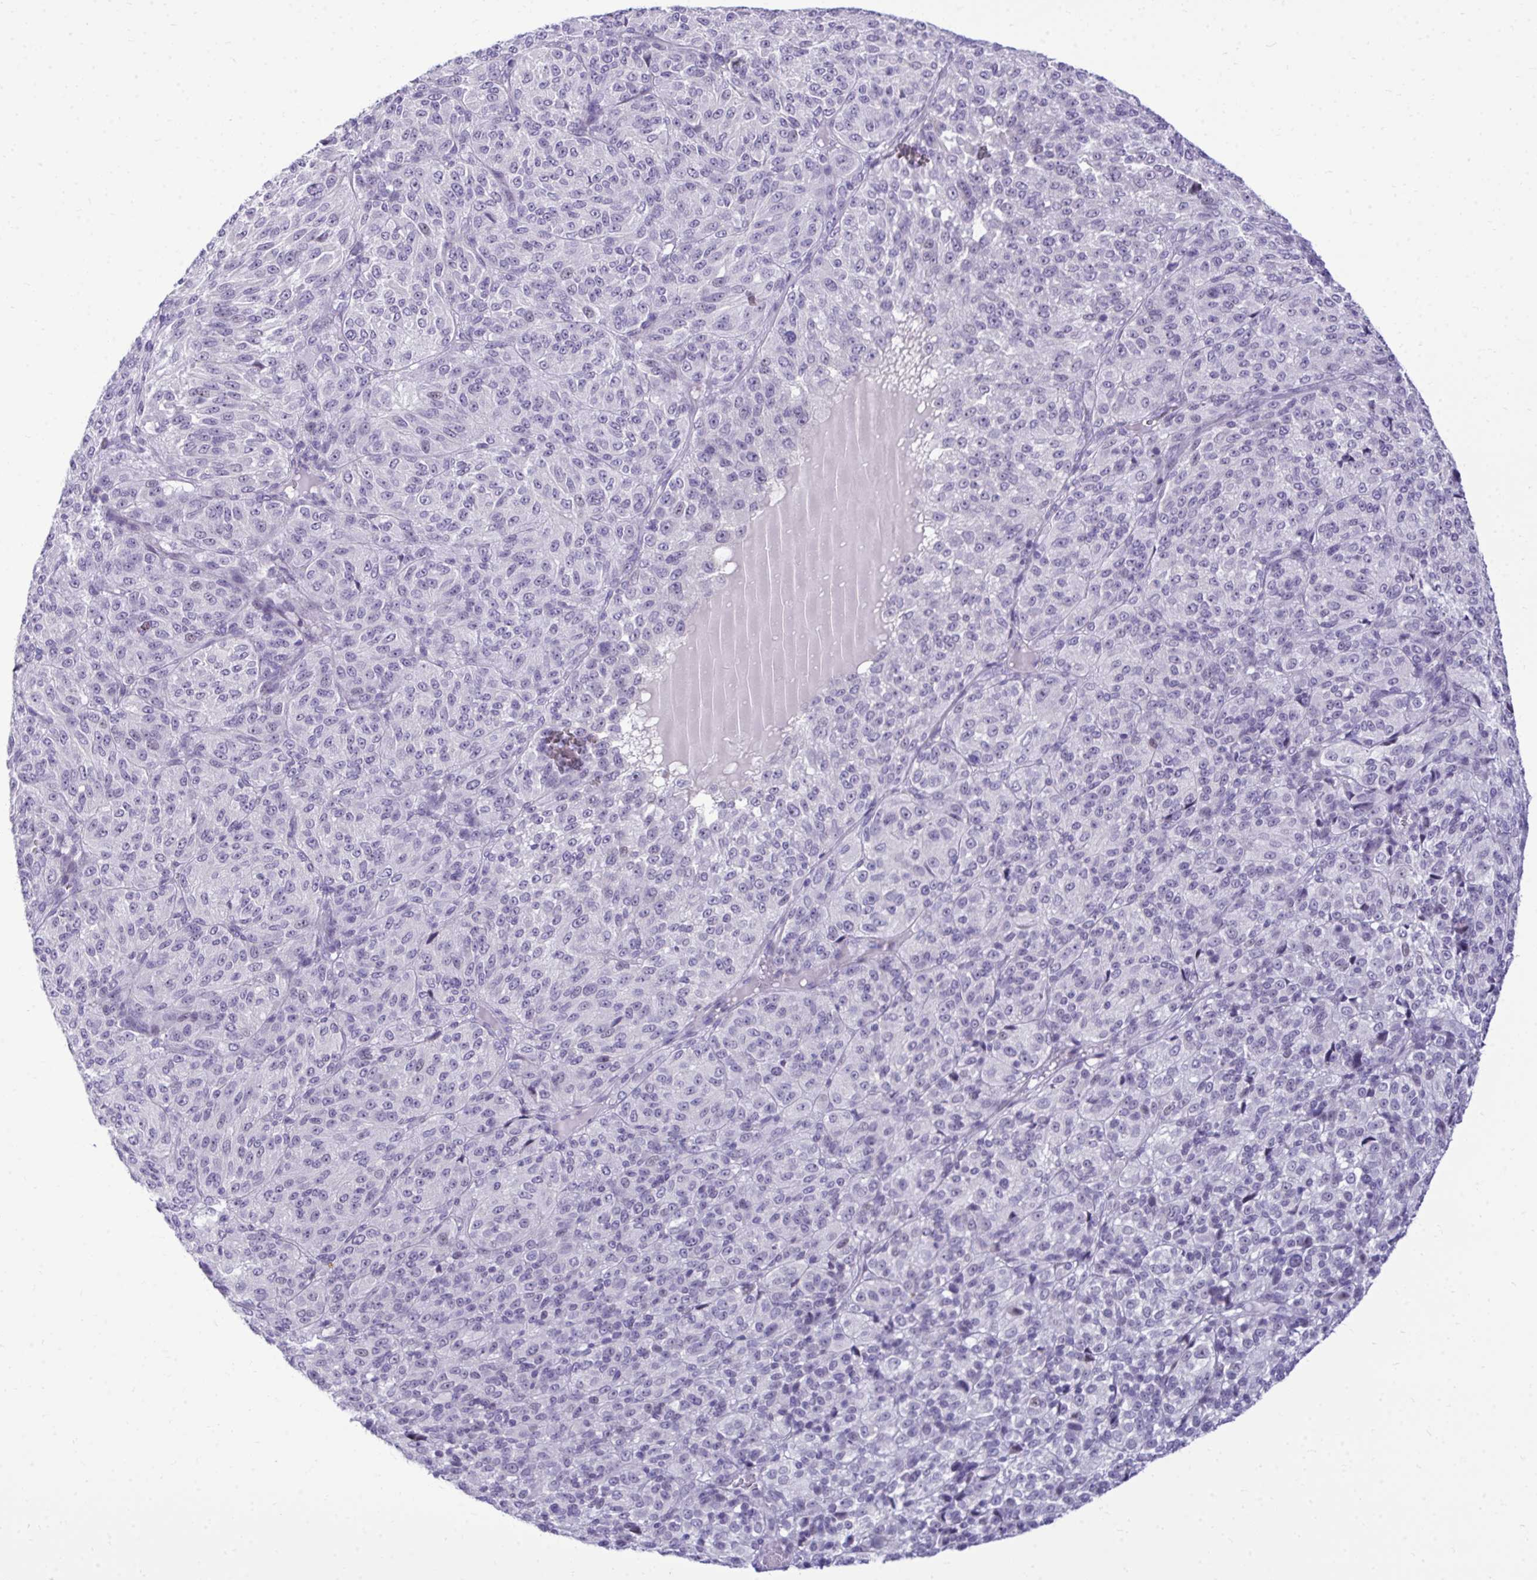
{"staining": {"intensity": "negative", "quantity": "none", "location": "none"}, "tissue": "melanoma", "cell_type": "Tumor cells", "image_type": "cancer", "snomed": [{"axis": "morphology", "description": "Malignant melanoma, Metastatic site"}, {"axis": "topography", "description": "Brain"}], "caption": "The photomicrograph reveals no staining of tumor cells in melanoma.", "gene": "EID3", "patient": {"sex": "female", "age": 56}}